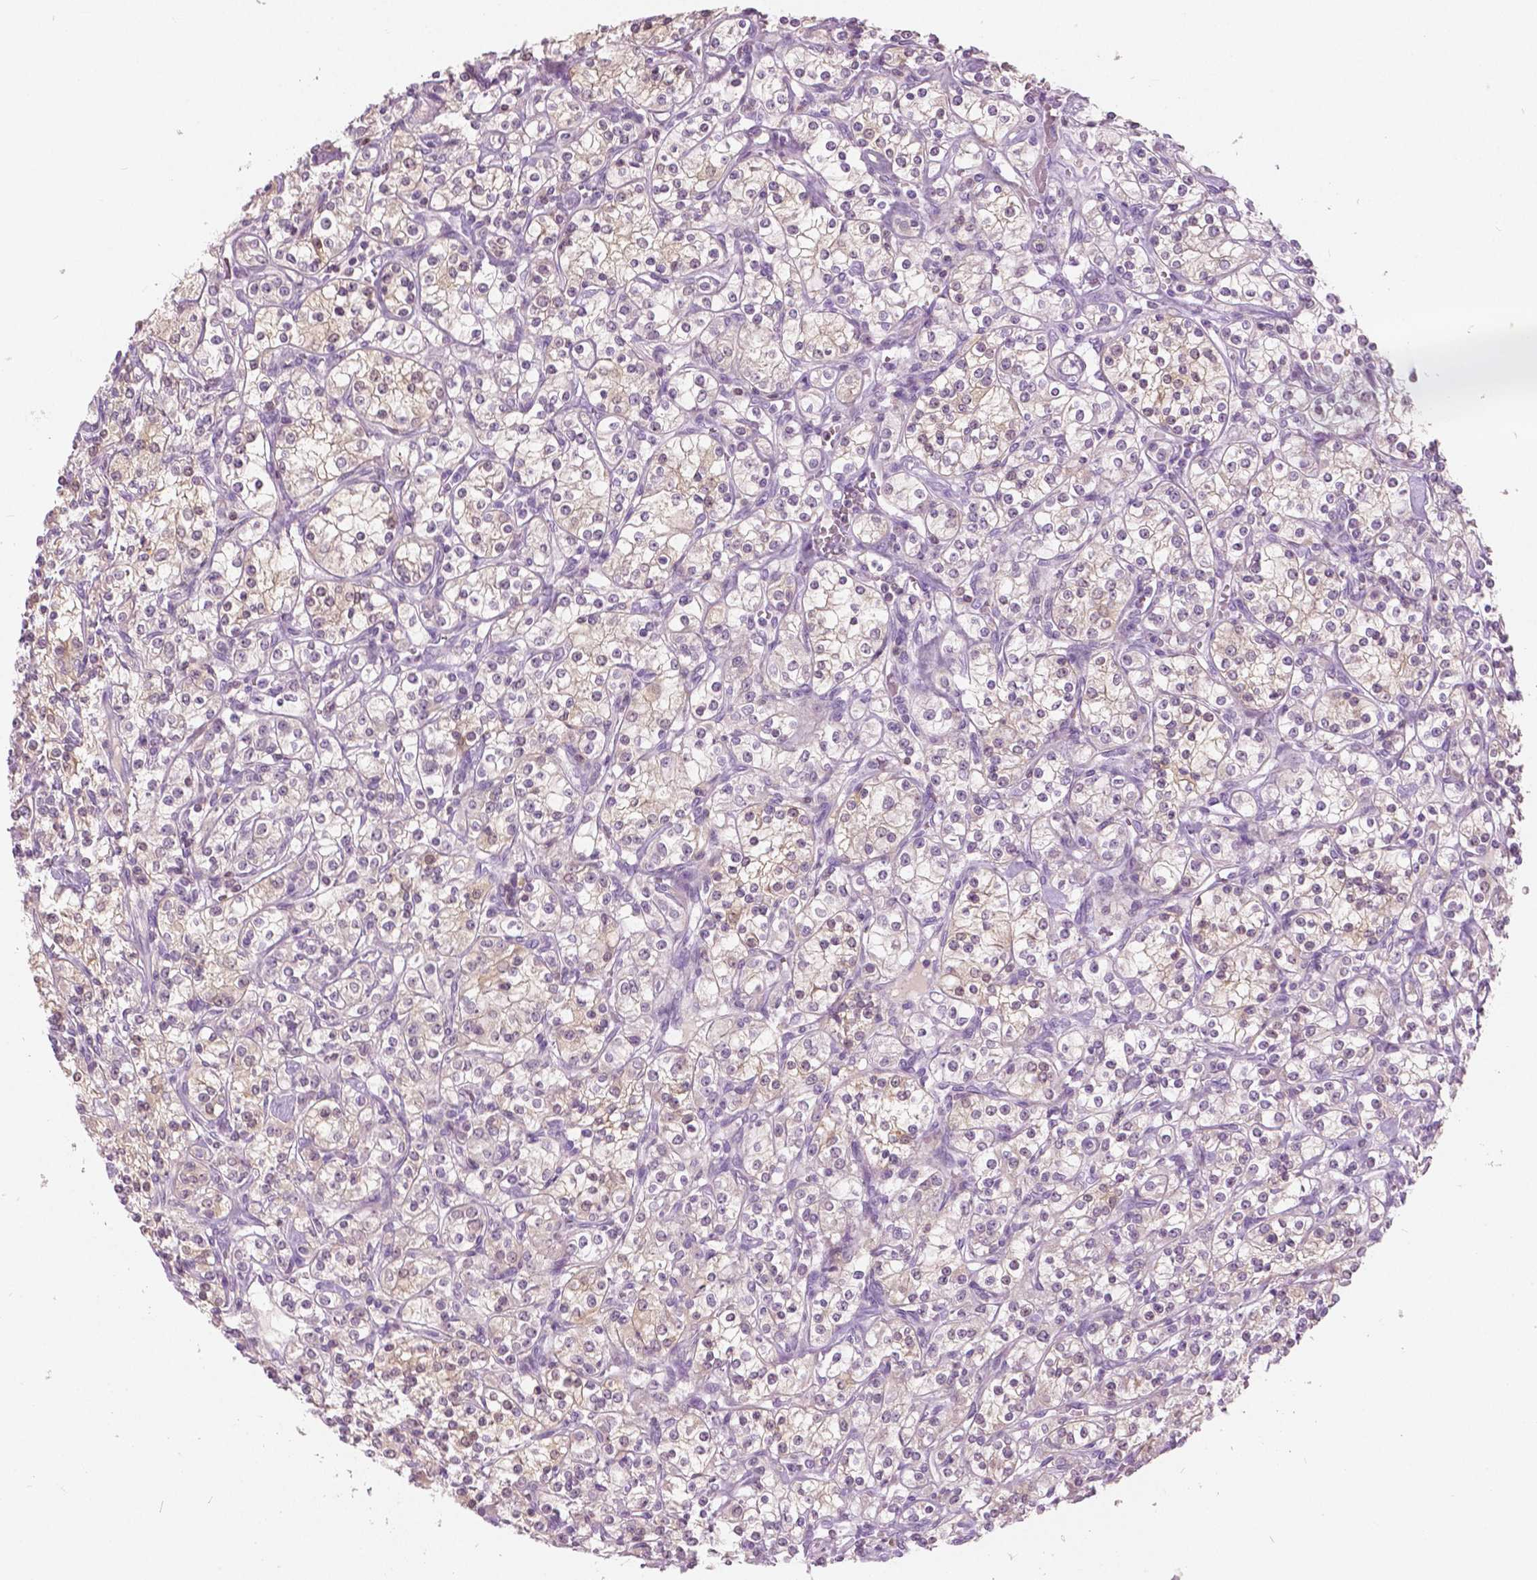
{"staining": {"intensity": "negative", "quantity": "none", "location": "none"}, "tissue": "renal cancer", "cell_type": "Tumor cells", "image_type": "cancer", "snomed": [{"axis": "morphology", "description": "Adenocarcinoma, NOS"}, {"axis": "topography", "description": "Kidney"}], "caption": "An image of human renal cancer is negative for staining in tumor cells.", "gene": "GALM", "patient": {"sex": "male", "age": 77}}